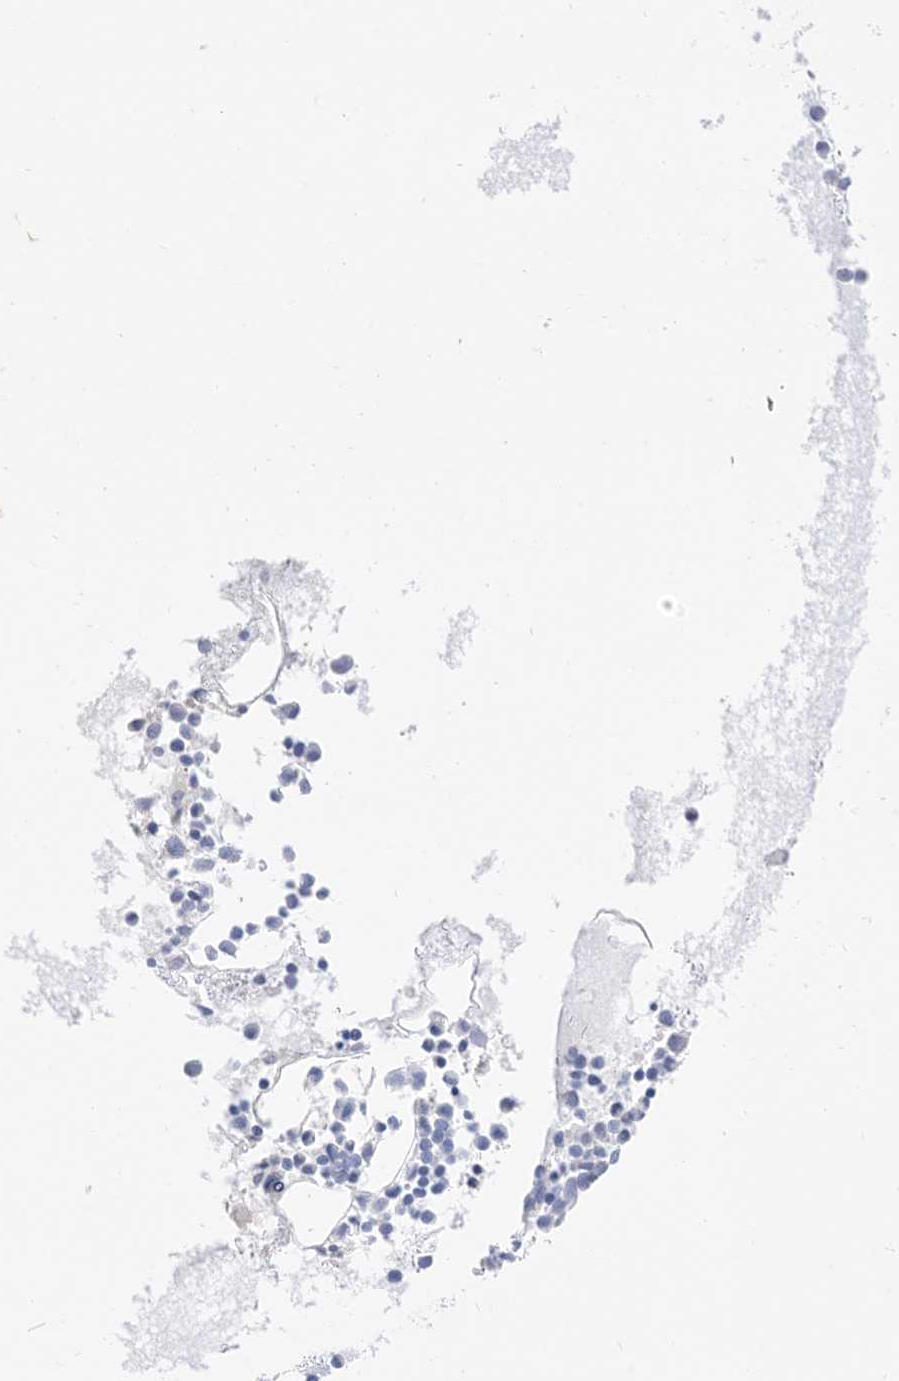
{"staining": {"intensity": "negative", "quantity": "none", "location": "none"}, "tissue": "bone marrow", "cell_type": "Hematopoietic cells", "image_type": "normal", "snomed": [{"axis": "morphology", "description": "Normal tissue, NOS"}, {"axis": "topography", "description": "Bone marrow"}], "caption": "Bone marrow stained for a protein using immunohistochemistry exhibits no positivity hematopoietic cells.", "gene": "MUC17", "patient": {"sex": "female", "age": 62}}